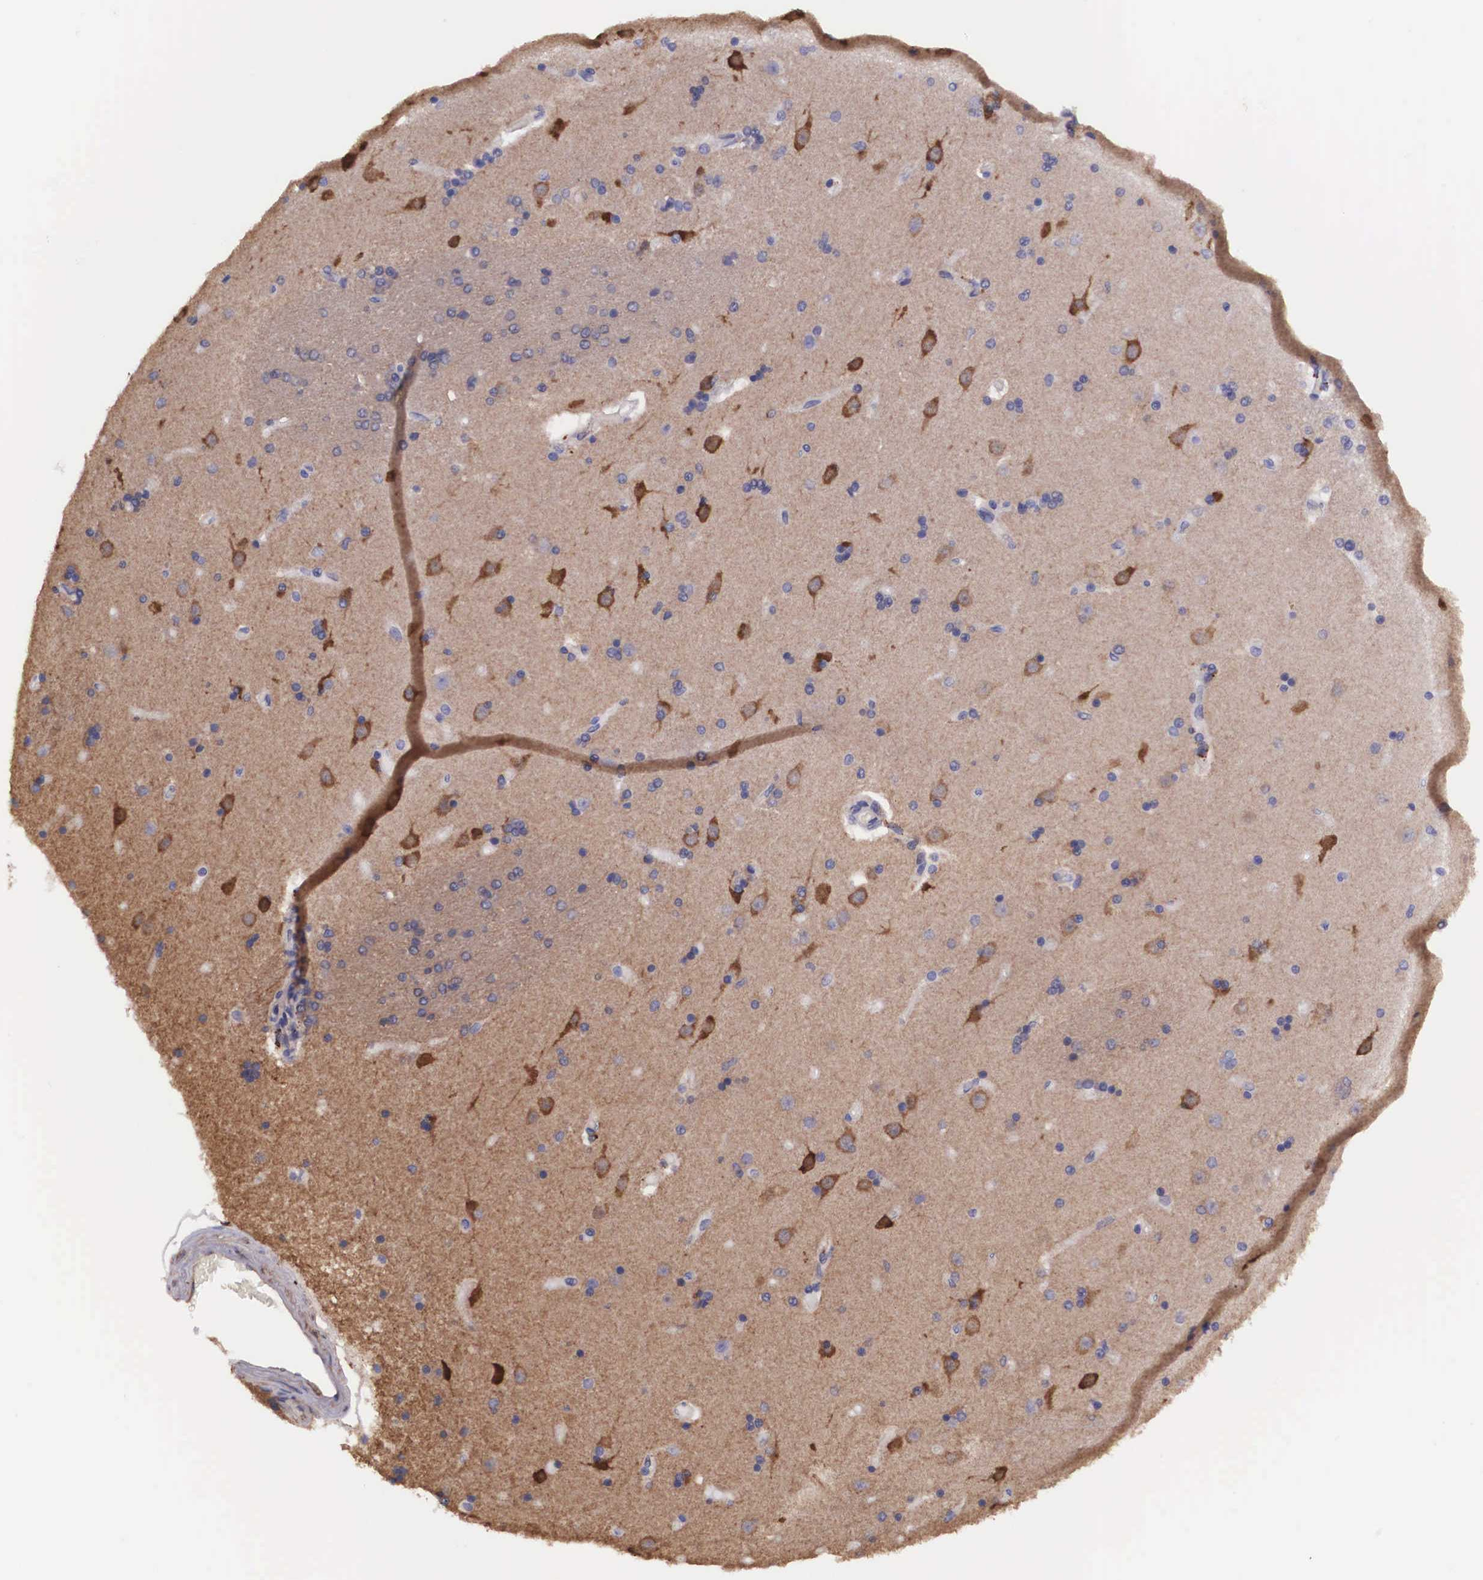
{"staining": {"intensity": "negative", "quantity": "none", "location": "none"}, "tissue": "caudate", "cell_type": "Glial cells", "image_type": "normal", "snomed": [{"axis": "morphology", "description": "Normal tissue, NOS"}, {"axis": "topography", "description": "Lateral ventricle wall"}], "caption": "Protein analysis of benign caudate shows no significant expression in glial cells. Brightfield microscopy of IHC stained with DAB (3,3'-diaminobenzidine) (brown) and hematoxylin (blue), captured at high magnification.", "gene": "BCAR1", "patient": {"sex": "female", "age": 54}}